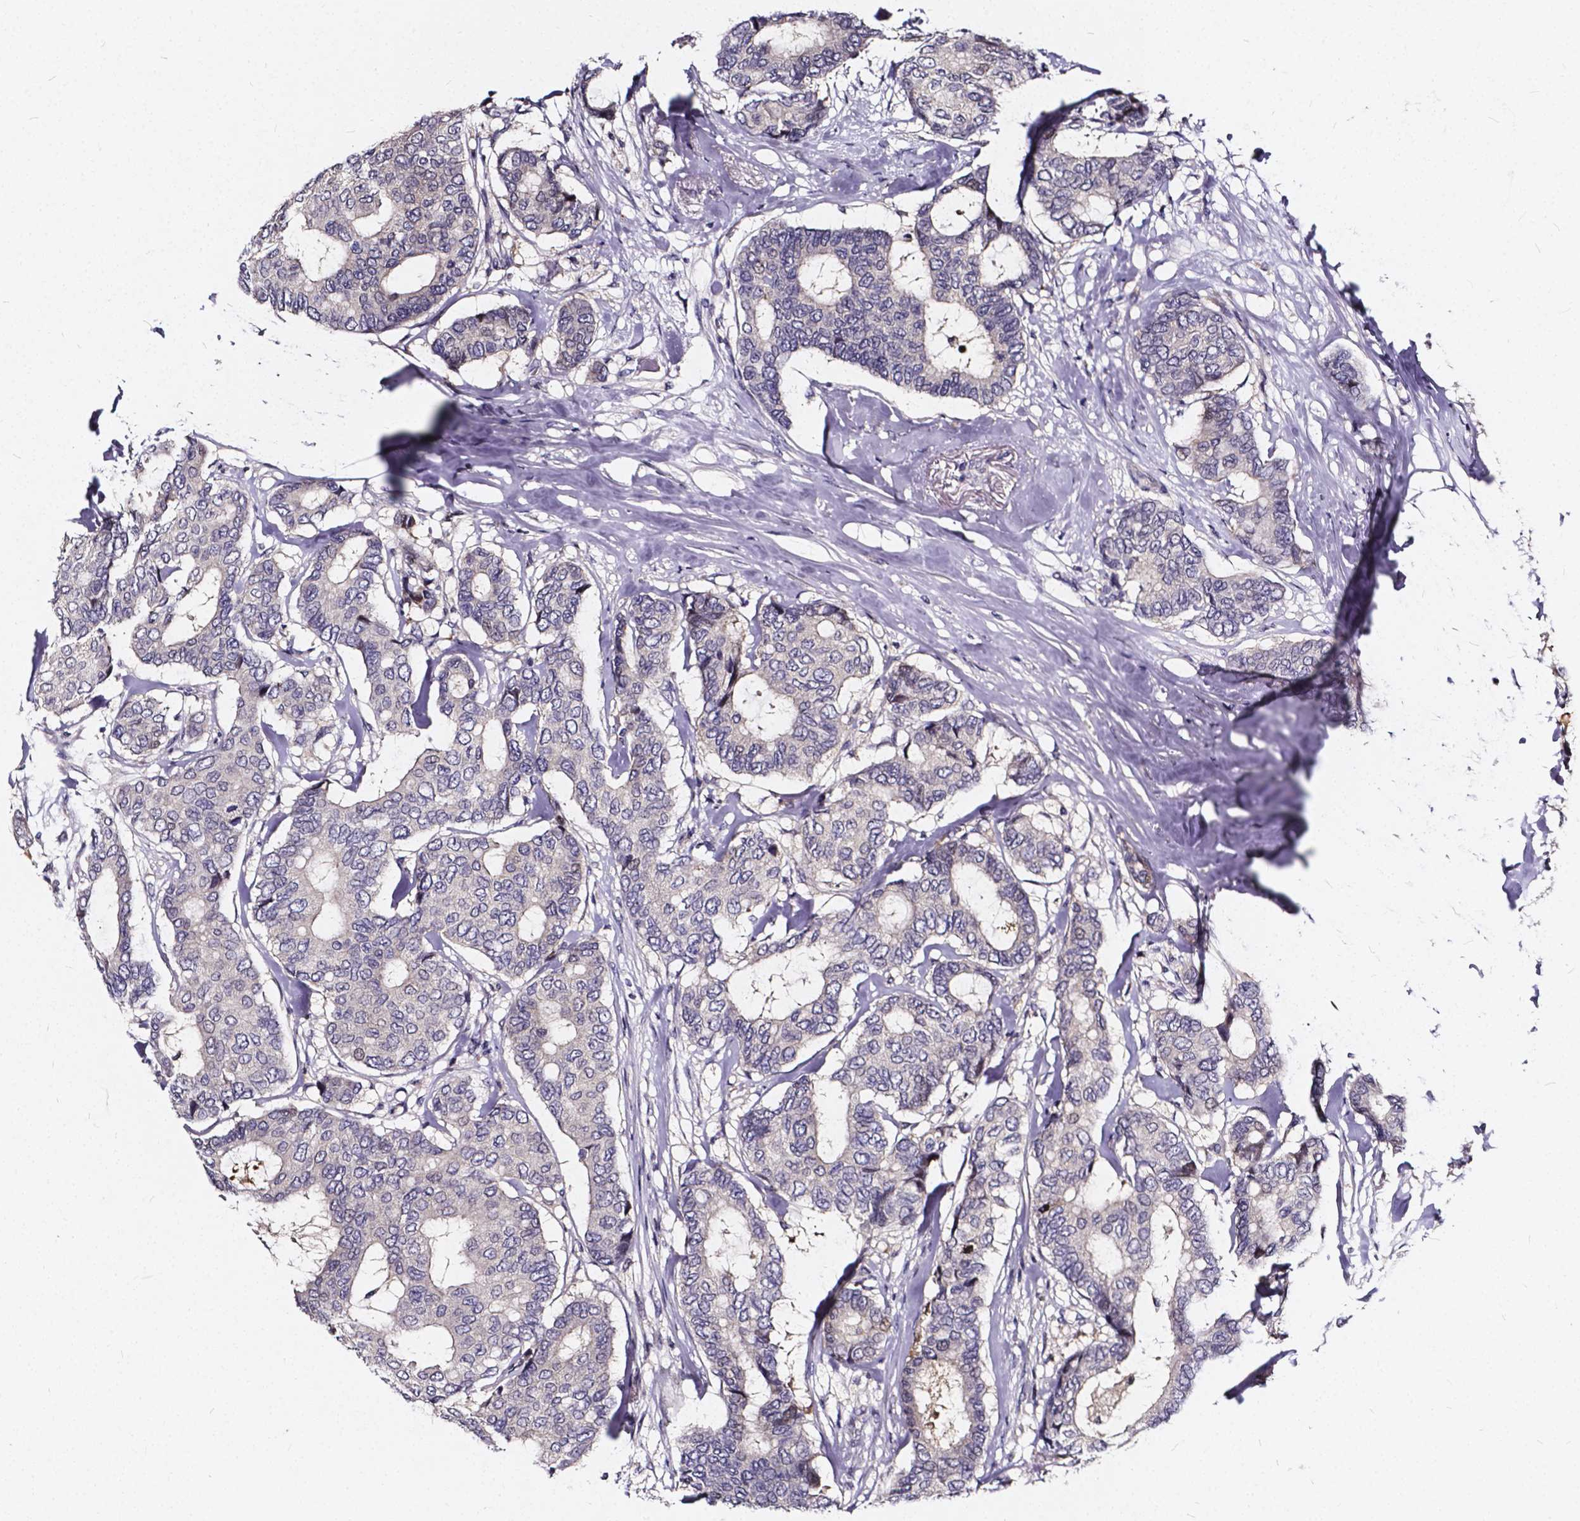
{"staining": {"intensity": "negative", "quantity": "none", "location": "none"}, "tissue": "breast cancer", "cell_type": "Tumor cells", "image_type": "cancer", "snomed": [{"axis": "morphology", "description": "Duct carcinoma"}, {"axis": "topography", "description": "Breast"}], "caption": "Tumor cells are negative for brown protein staining in breast cancer (invasive ductal carcinoma). Nuclei are stained in blue.", "gene": "SOWAHA", "patient": {"sex": "female", "age": 75}}